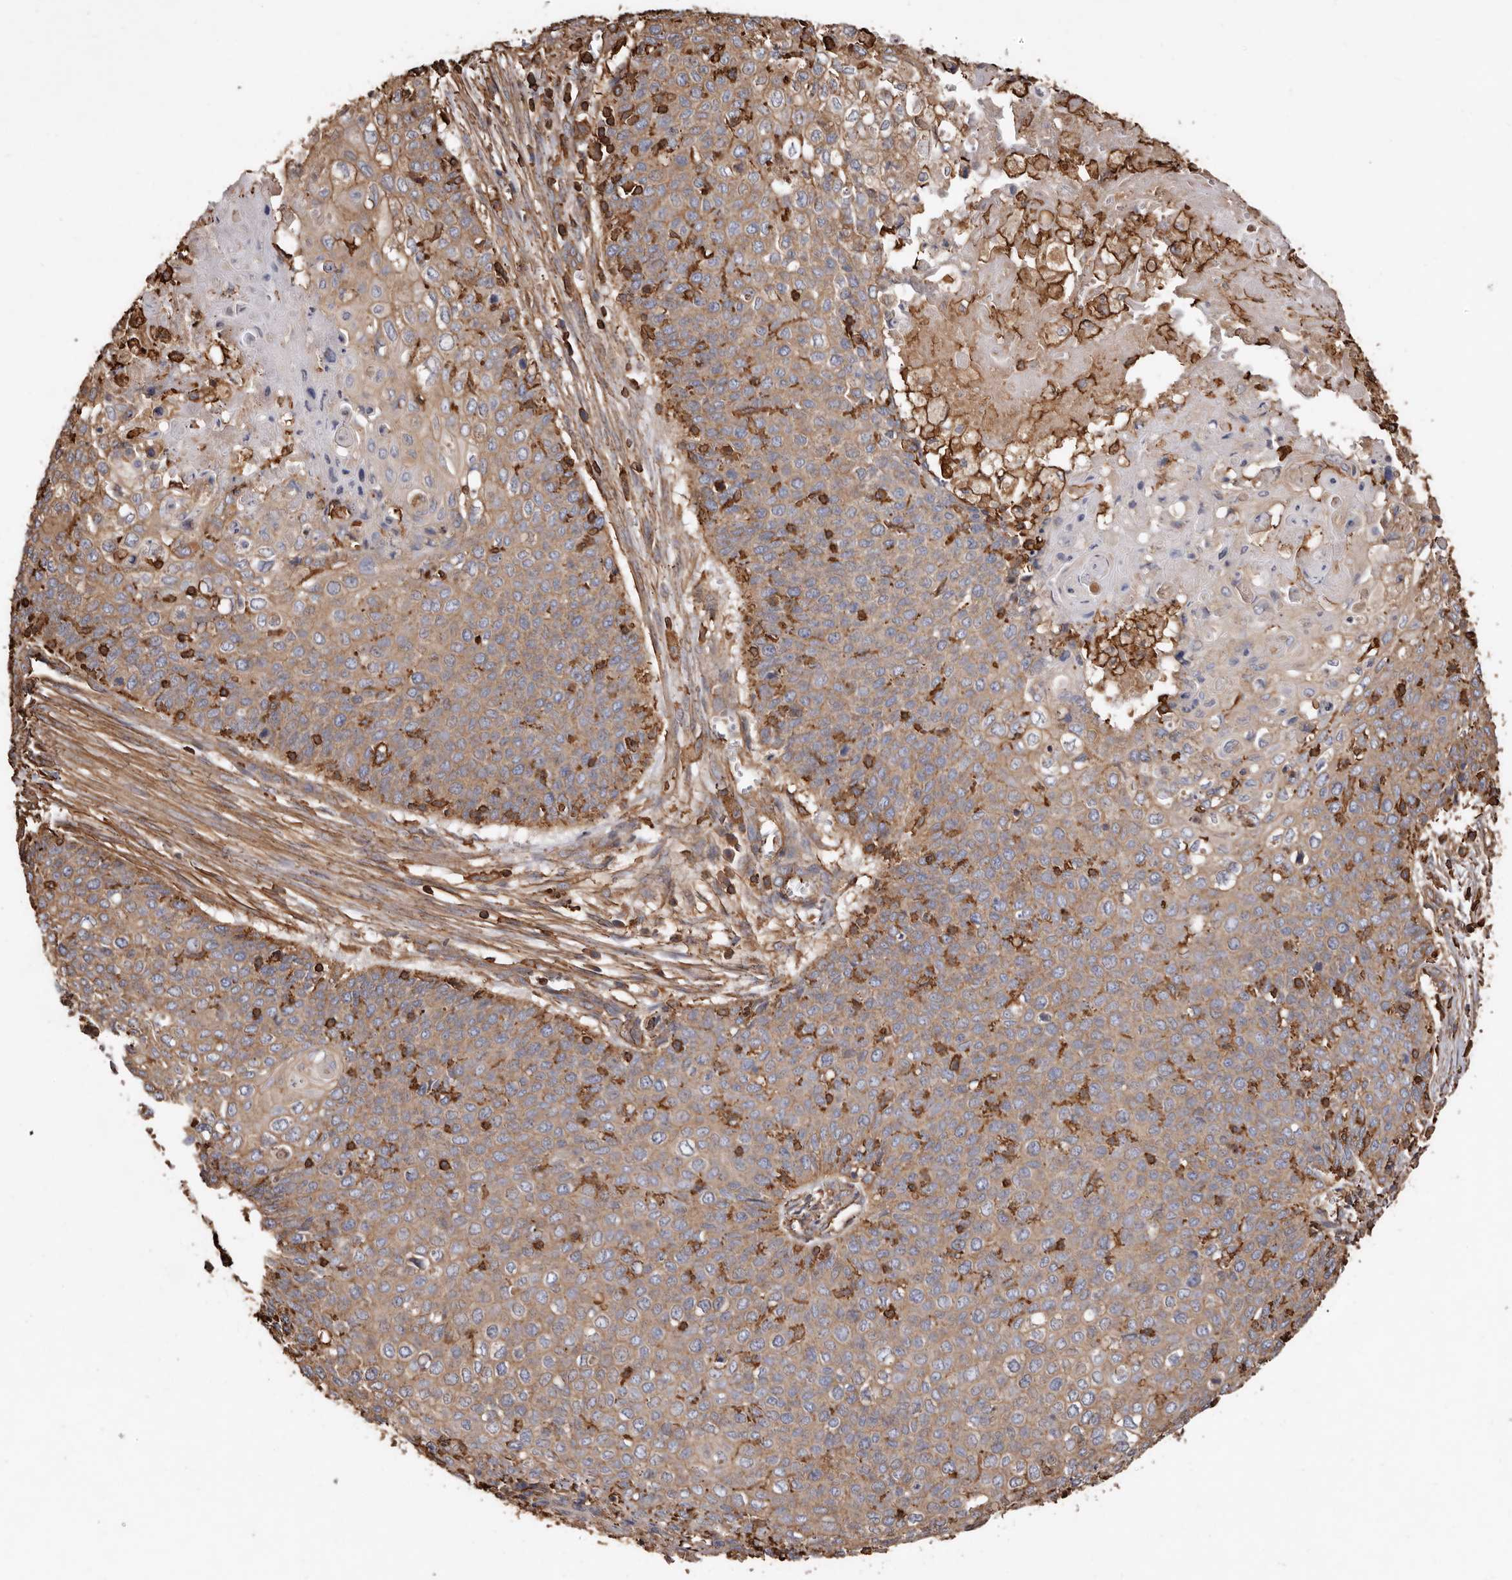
{"staining": {"intensity": "weak", "quantity": ">75%", "location": "cytoplasmic/membranous"}, "tissue": "cervical cancer", "cell_type": "Tumor cells", "image_type": "cancer", "snomed": [{"axis": "morphology", "description": "Squamous cell carcinoma, NOS"}, {"axis": "topography", "description": "Cervix"}], "caption": "Protein expression analysis of squamous cell carcinoma (cervical) demonstrates weak cytoplasmic/membranous positivity in approximately >75% of tumor cells.", "gene": "COQ8B", "patient": {"sex": "female", "age": 39}}